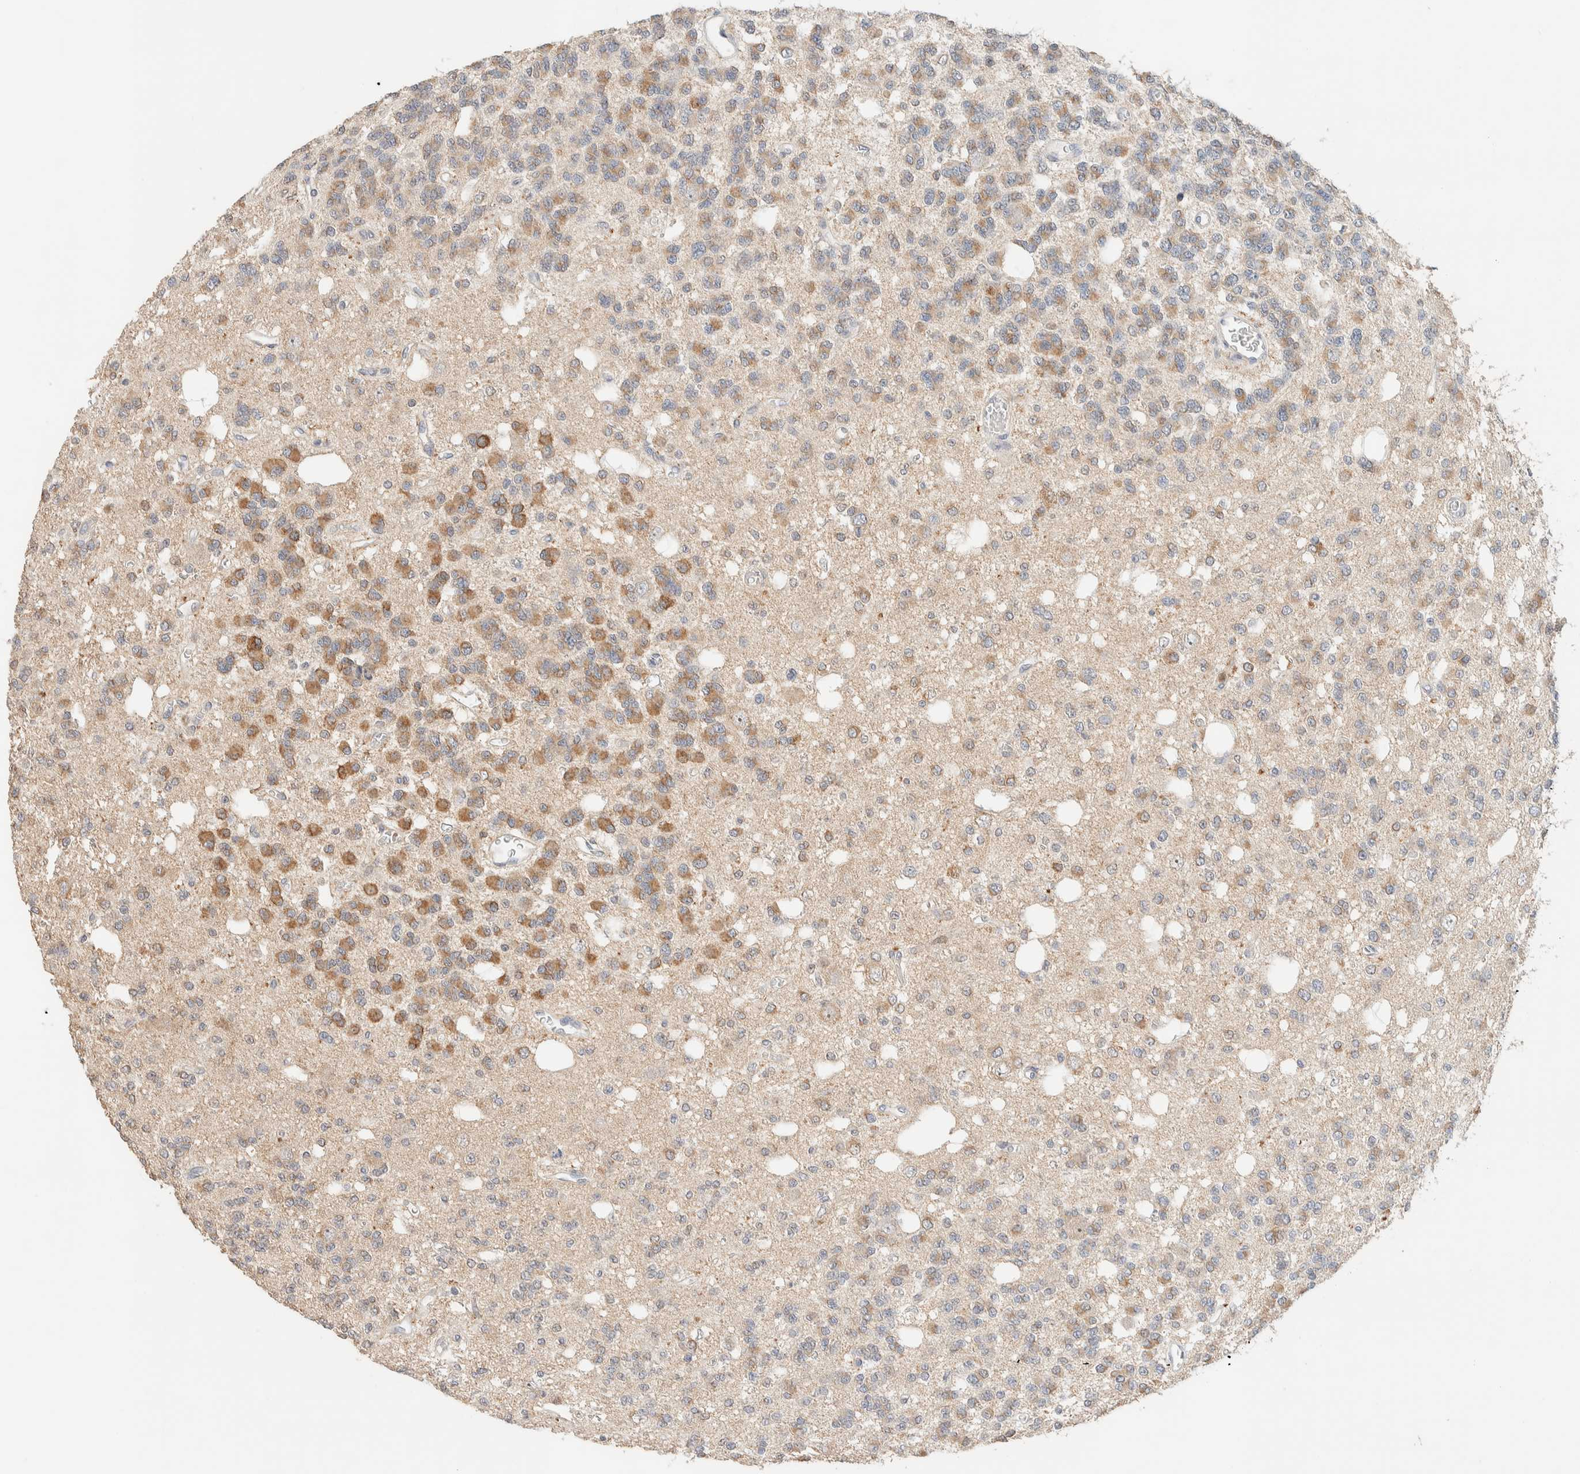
{"staining": {"intensity": "moderate", "quantity": "25%-75%", "location": "cytoplasmic/membranous"}, "tissue": "glioma", "cell_type": "Tumor cells", "image_type": "cancer", "snomed": [{"axis": "morphology", "description": "Glioma, malignant, Low grade"}, {"axis": "topography", "description": "Brain"}], "caption": "Approximately 25%-75% of tumor cells in human glioma show moderate cytoplasmic/membranous protein expression as visualized by brown immunohistochemical staining.", "gene": "HDHD3", "patient": {"sex": "male", "age": 38}}